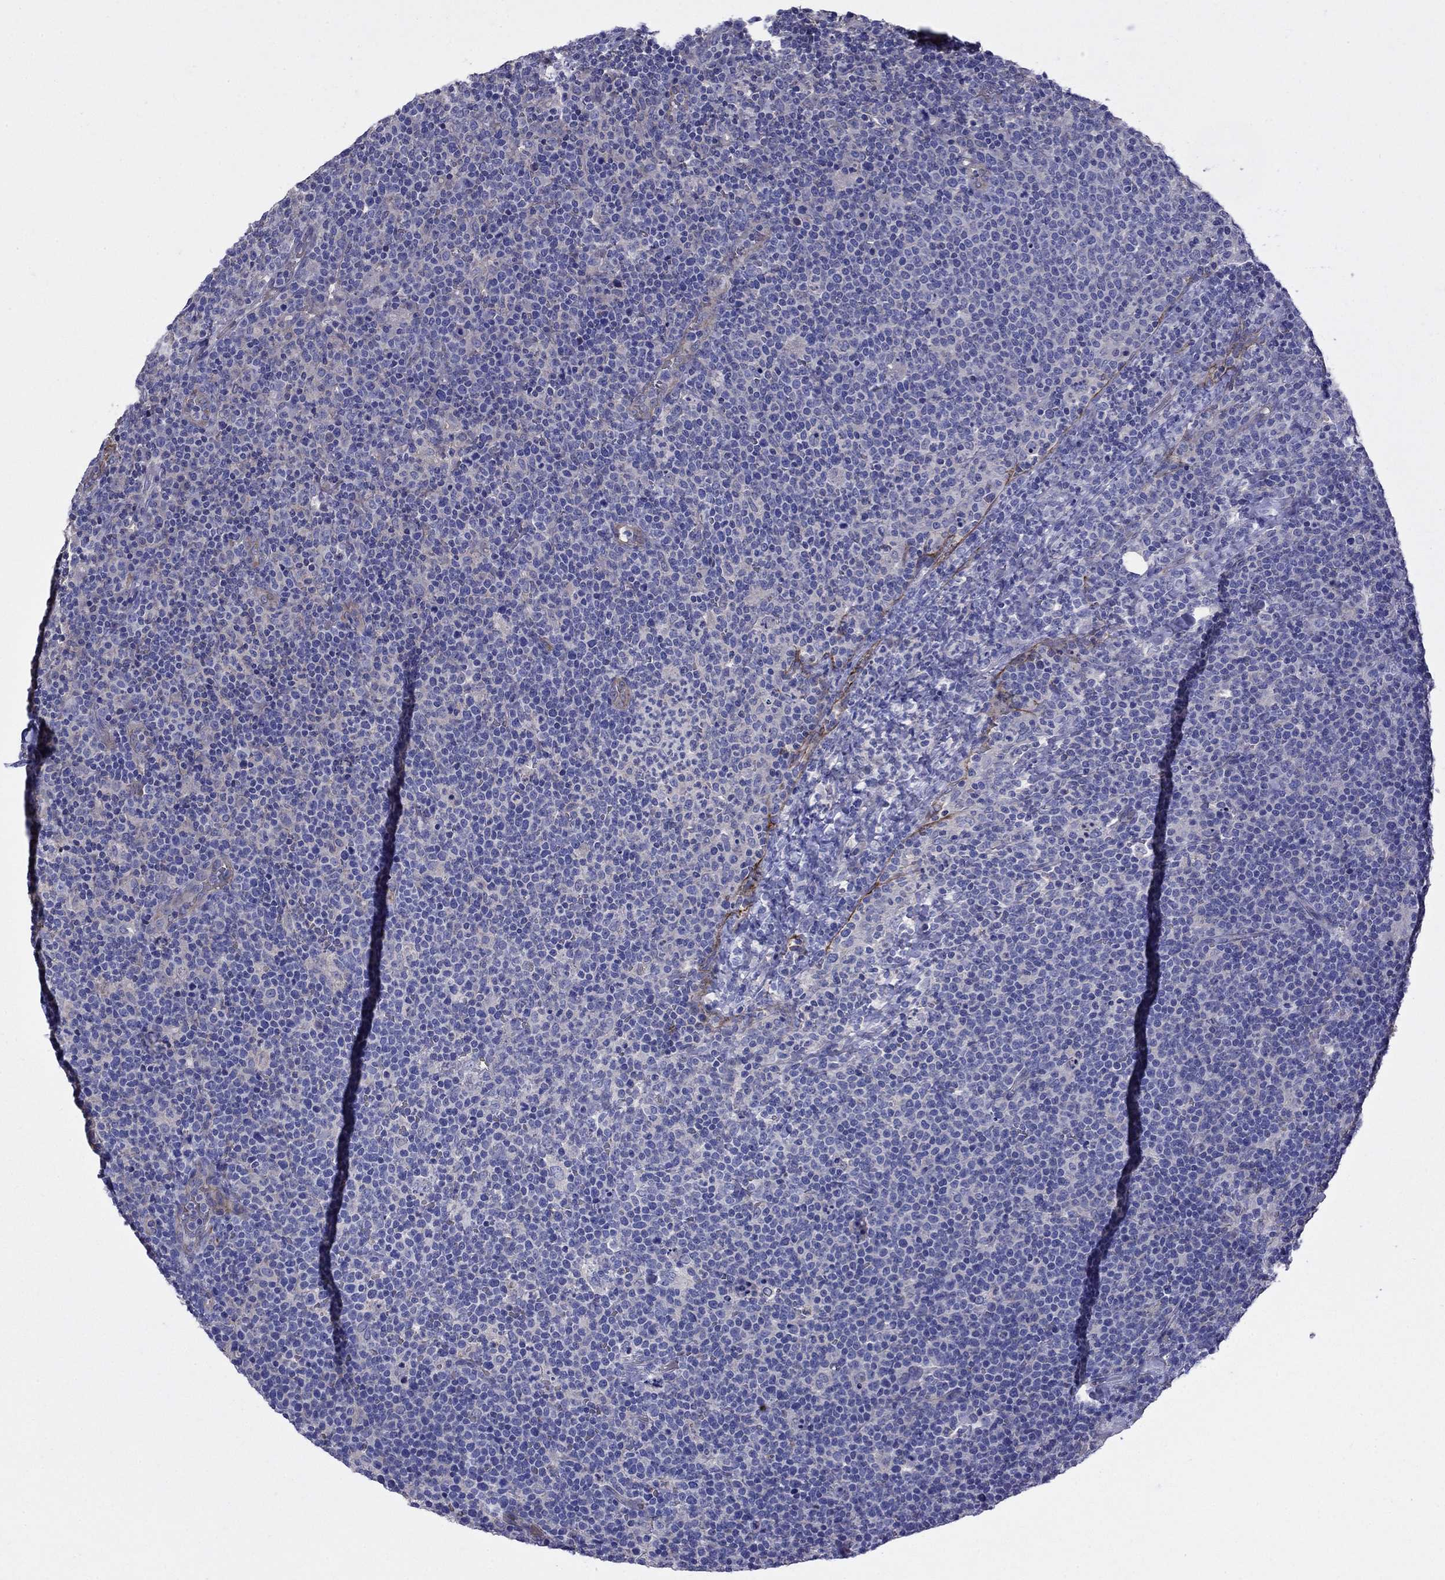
{"staining": {"intensity": "negative", "quantity": "none", "location": "none"}, "tissue": "lymphoma", "cell_type": "Tumor cells", "image_type": "cancer", "snomed": [{"axis": "morphology", "description": "Malignant lymphoma, non-Hodgkin's type, High grade"}, {"axis": "topography", "description": "Lymph node"}], "caption": "Human high-grade malignant lymphoma, non-Hodgkin's type stained for a protein using IHC exhibits no expression in tumor cells.", "gene": "FLNC", "patient": {"sex": "male", "age": 61}}